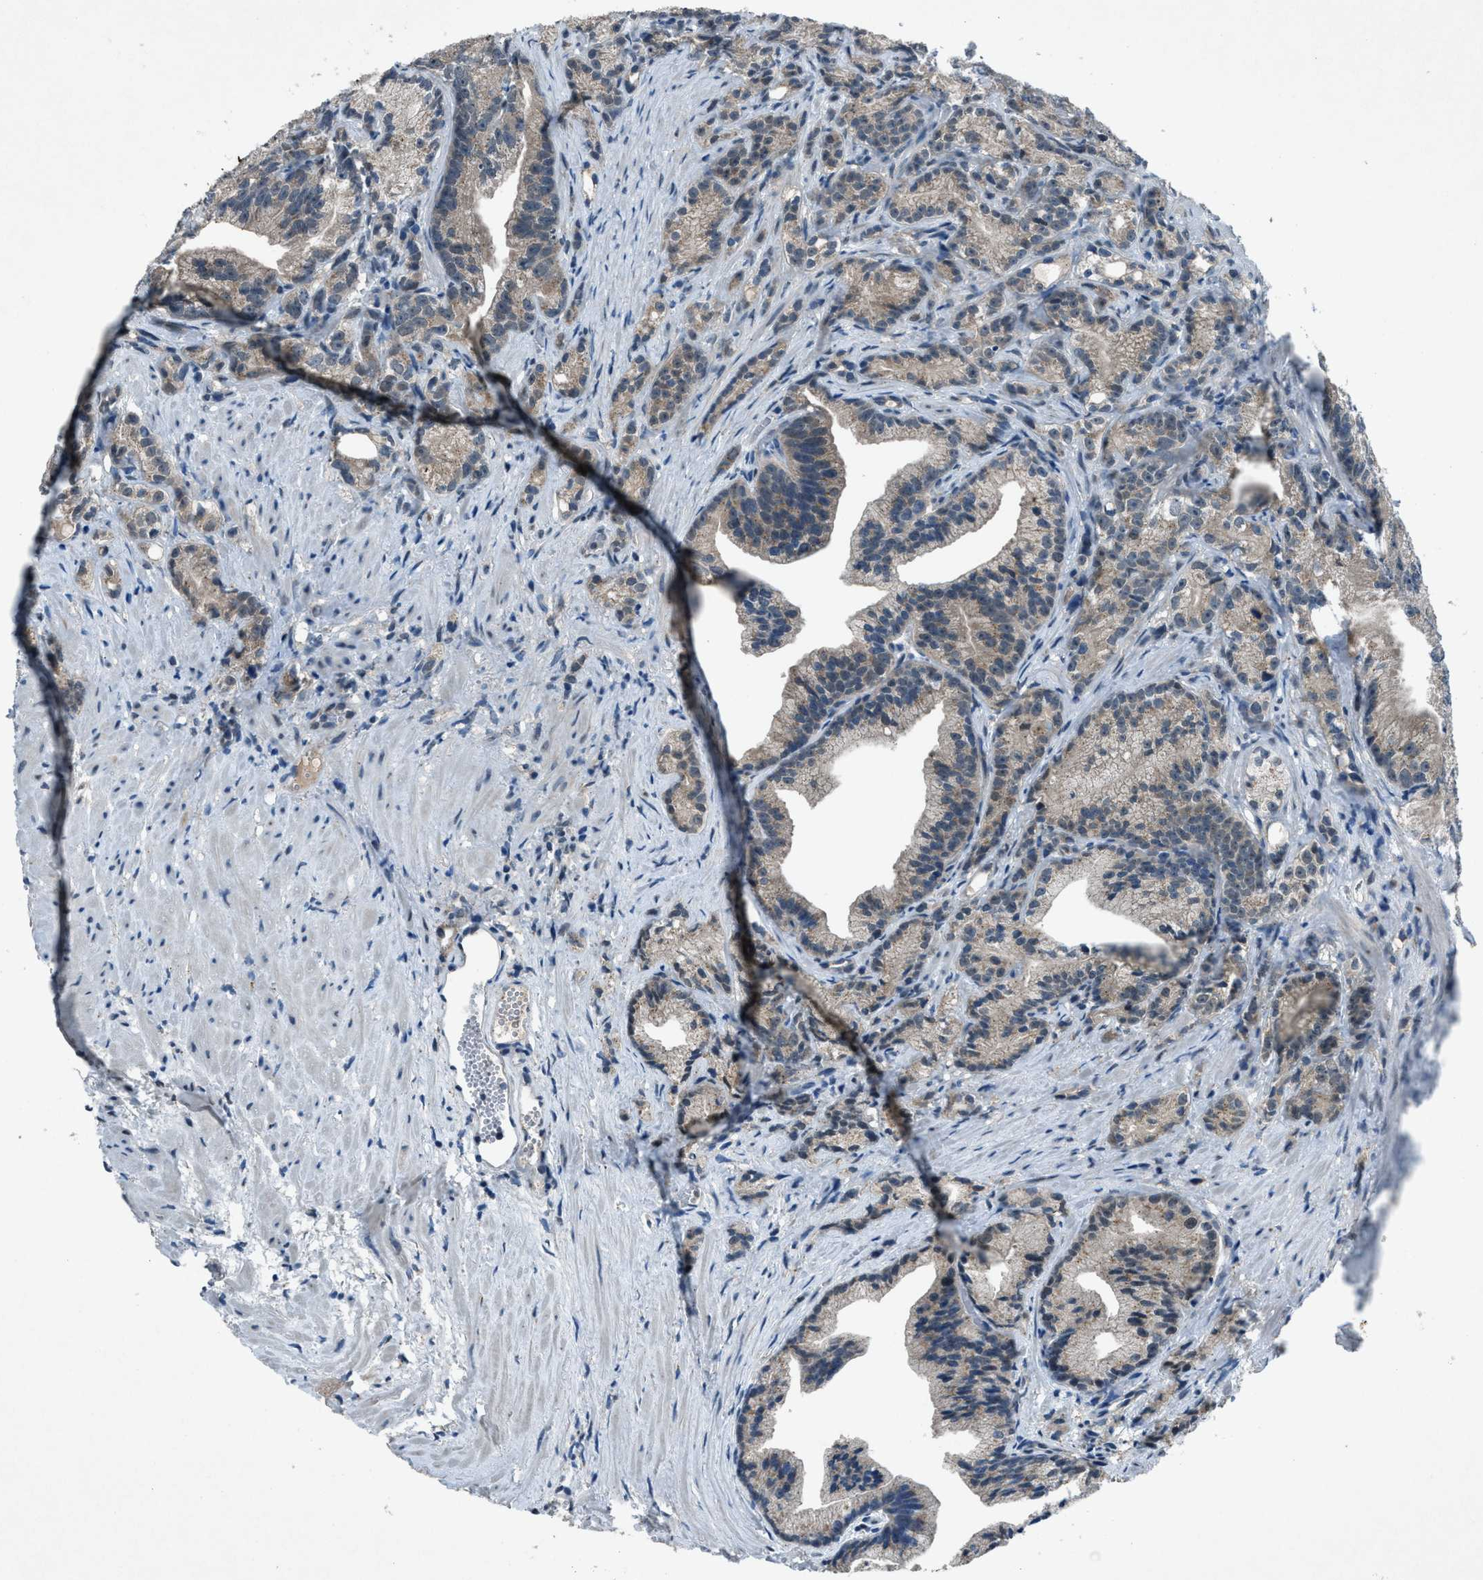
{"staining": {"intensity": "weak", "quantity": "25%-75%", "location": "cytoplasmic/membranous"}, "tissue": "prostate cancer", "cell_type": "Tumor cells", "image_type": "cancer", "snomed": [{"axis": "morphology", "description": "Adenocarcinoma, Low grade"}, {"axis": "topography", "description": "Prostate"}], "caption": "Weak cytoplasmic/membranous protein expression is identified in about 25%-75% of tumor cells in low-grade adenocarcinoma (prostate). (Brightfield microscopy of DAB IHC at high magnification).", "gene": "DUSP19", "patient": {"sex": "male", "age": 89}}